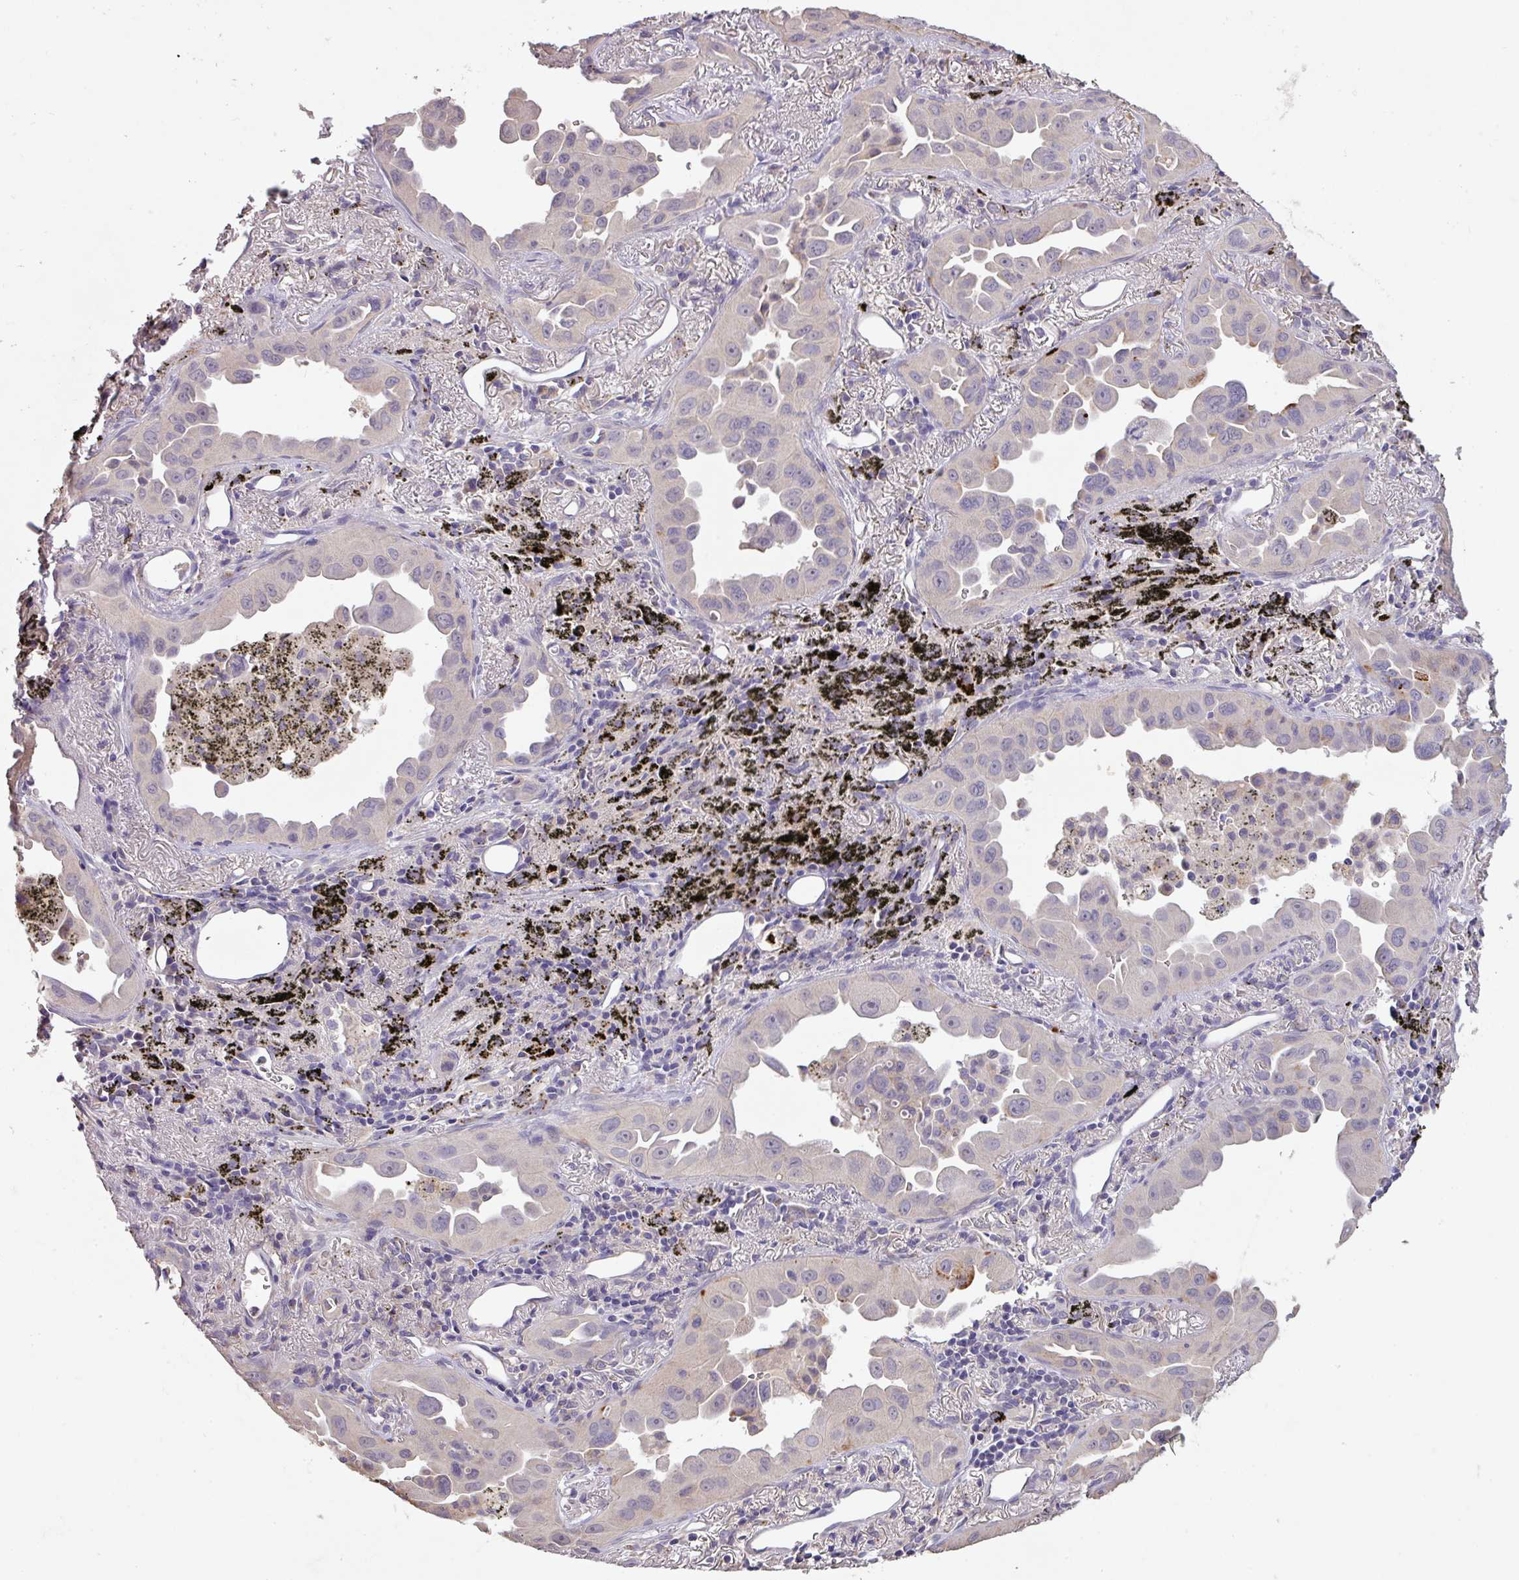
{"staining": {"intensity": "negative", "quantity": "none", "location": "none"}, "tissue": "lung cancer", "cell_type": "Tumor cells", "image_type": "cancer", "snomed": [{"axis": "morphology", "description": "Adenocarcinoma, NOS"}, {"axis": "topography", "description": "Lung"}], "caption": "Tumor cells are negative for brown protein staining in lung cancer (adenocarcinoma).", "gene": "PRADC1", "patient": {"sex": "male", "age": 68}}